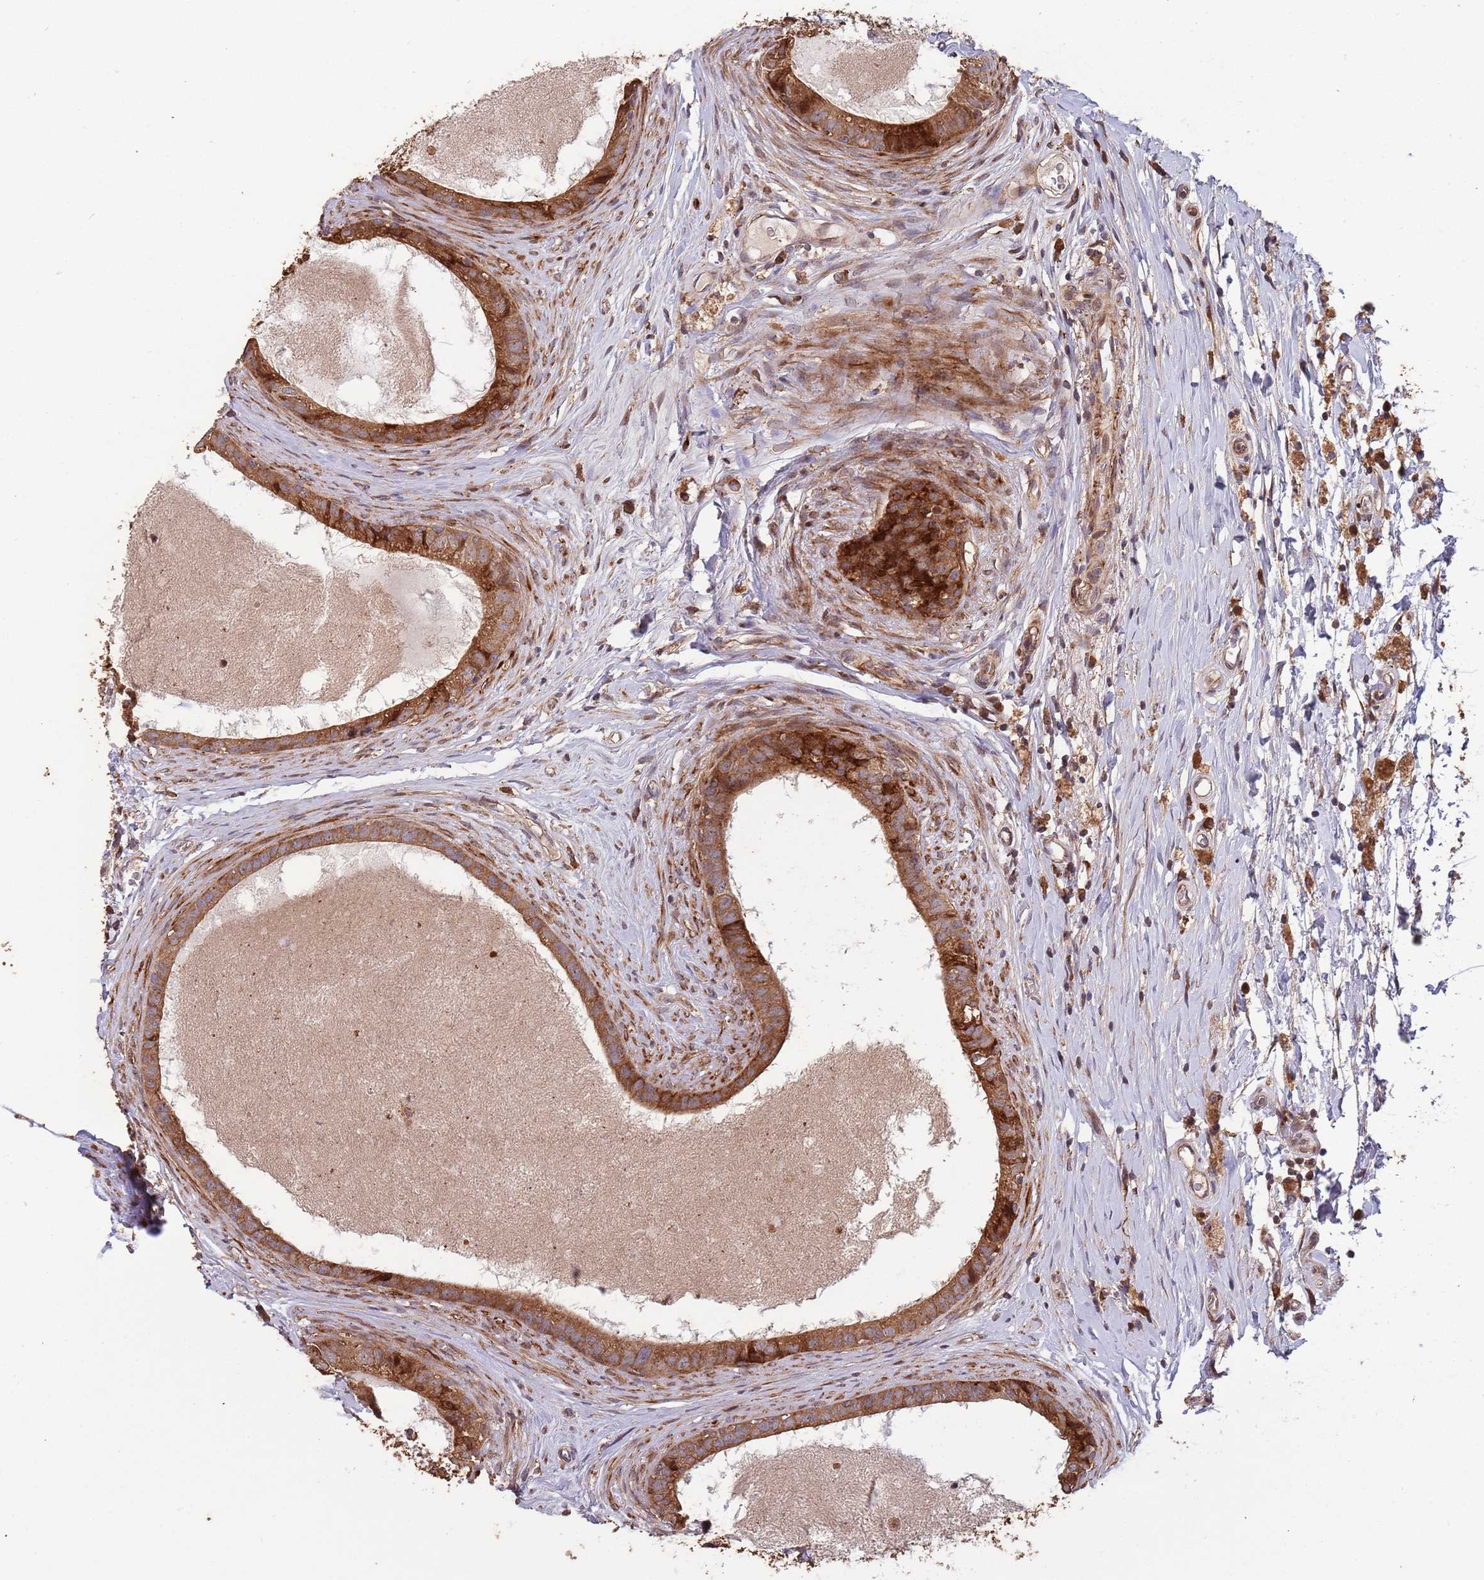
{"staining": {"intensity": "strong", "quantity": "25%-75%", "location": "cytoplasmic/membranous"}, "tissue": "epididymis", "cell_type": "Glandular cells", "image_type": "normal", "snomed": [{"axis": "morphology", "description": "Normal tissue, NOS"}, {"axis": "topography", "description": "Epididymis"}], "caption": "Immunohistochemistry image of normal epididymis: epididymis stained using IHC shows high levels of strong protein expression localized specifically in the cytoplasmic/membranous of glandular cells, appearing as a cytoplasmic/membranous brown color.", "gene": "ZNF428", "patient": {"sex": "male", "age": 80}}